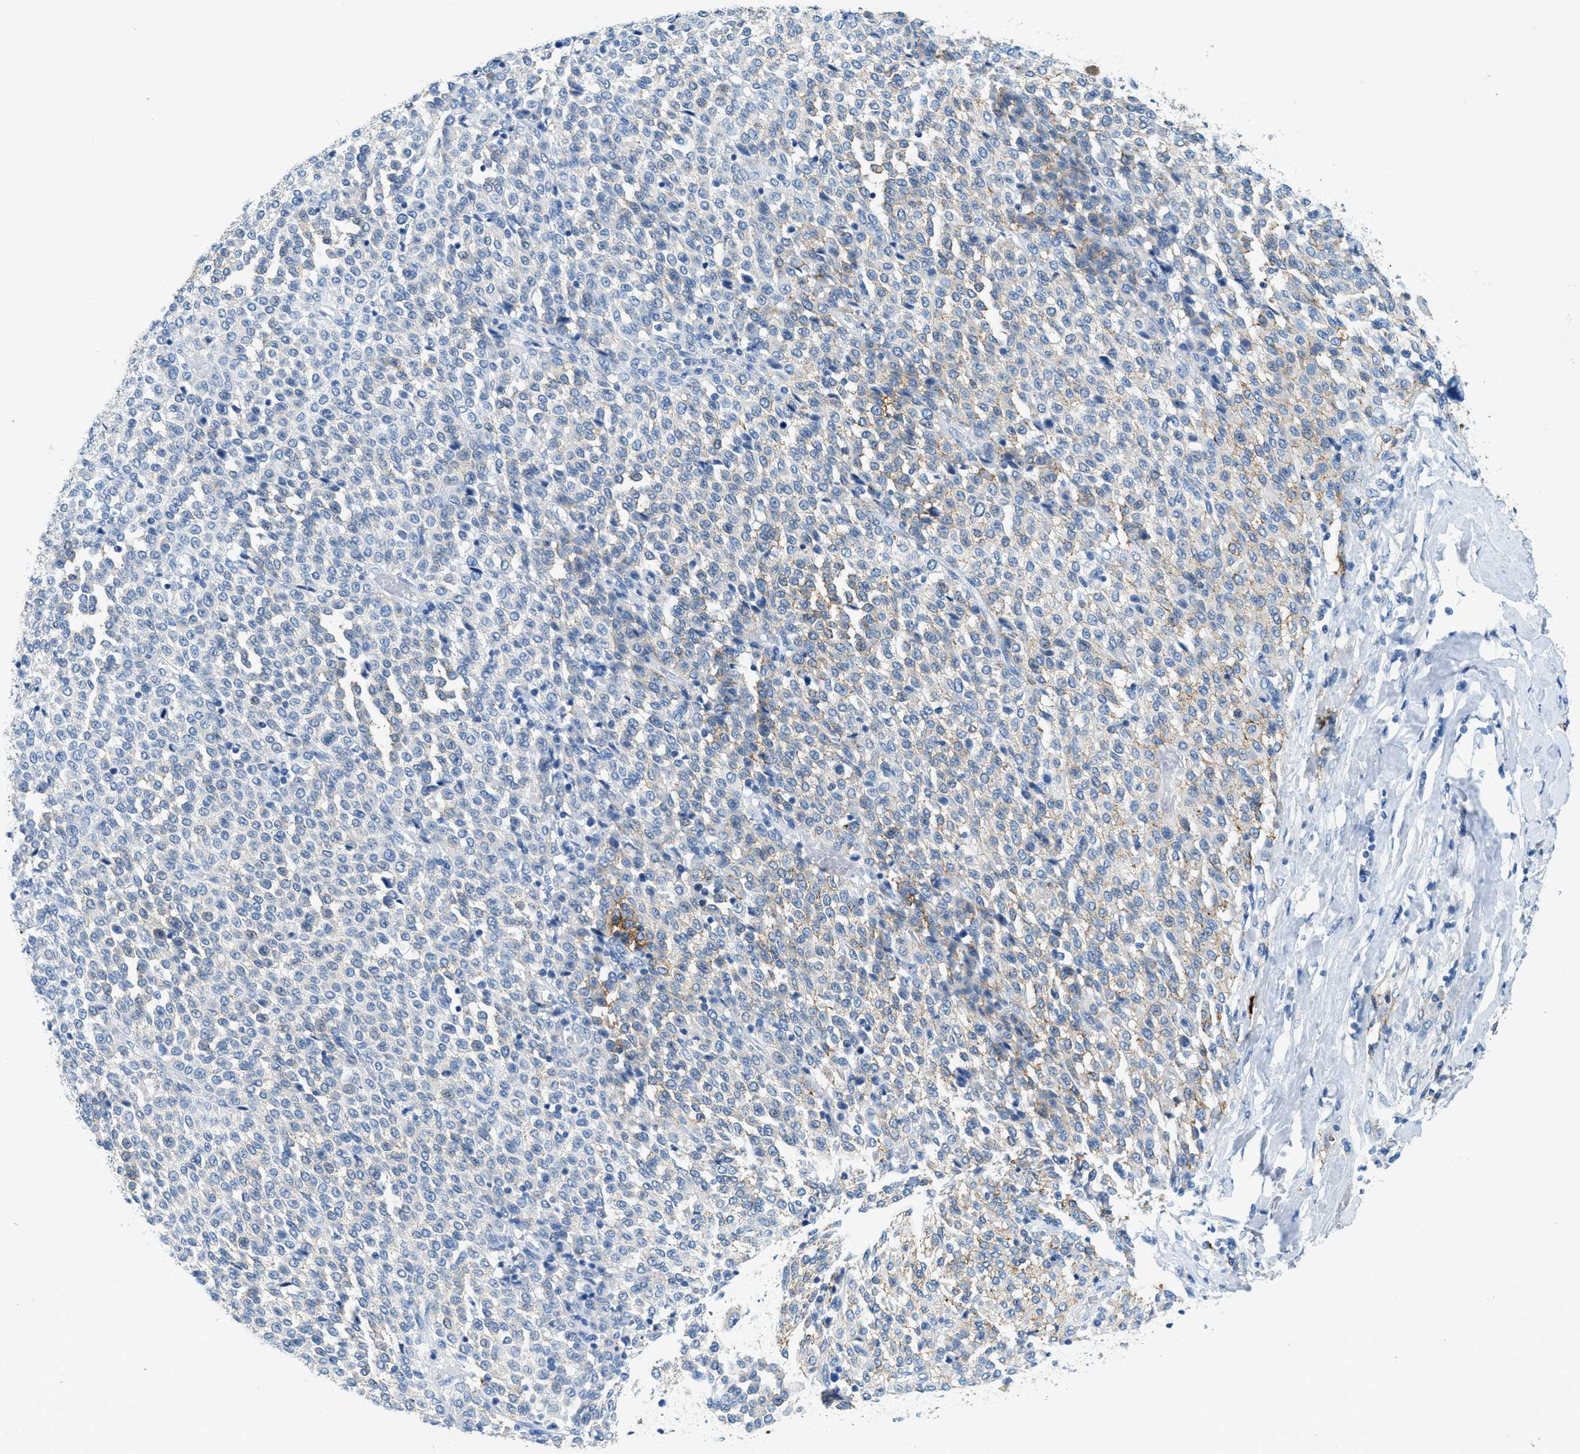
{"staining": {"intensity": "weak", "quantity": "<25%", "location": "cytoplasmic/membranous"}, "tissue": "melanoma", "cell_type": "Tumor cells", "image_type": "cancer", "snomed": [{"axis": "morphology", "description": "Malignant melanoma, Metastatic site"}, {"axis": "topography", "description": "Pancreas"}], "caption": "Melanoma stained for a protein using immunohistochemistry (IHC) reveals no positivity tumor cells.", "gene": "TPSAB1", "patient": {"sex": "female", "age": 30}}